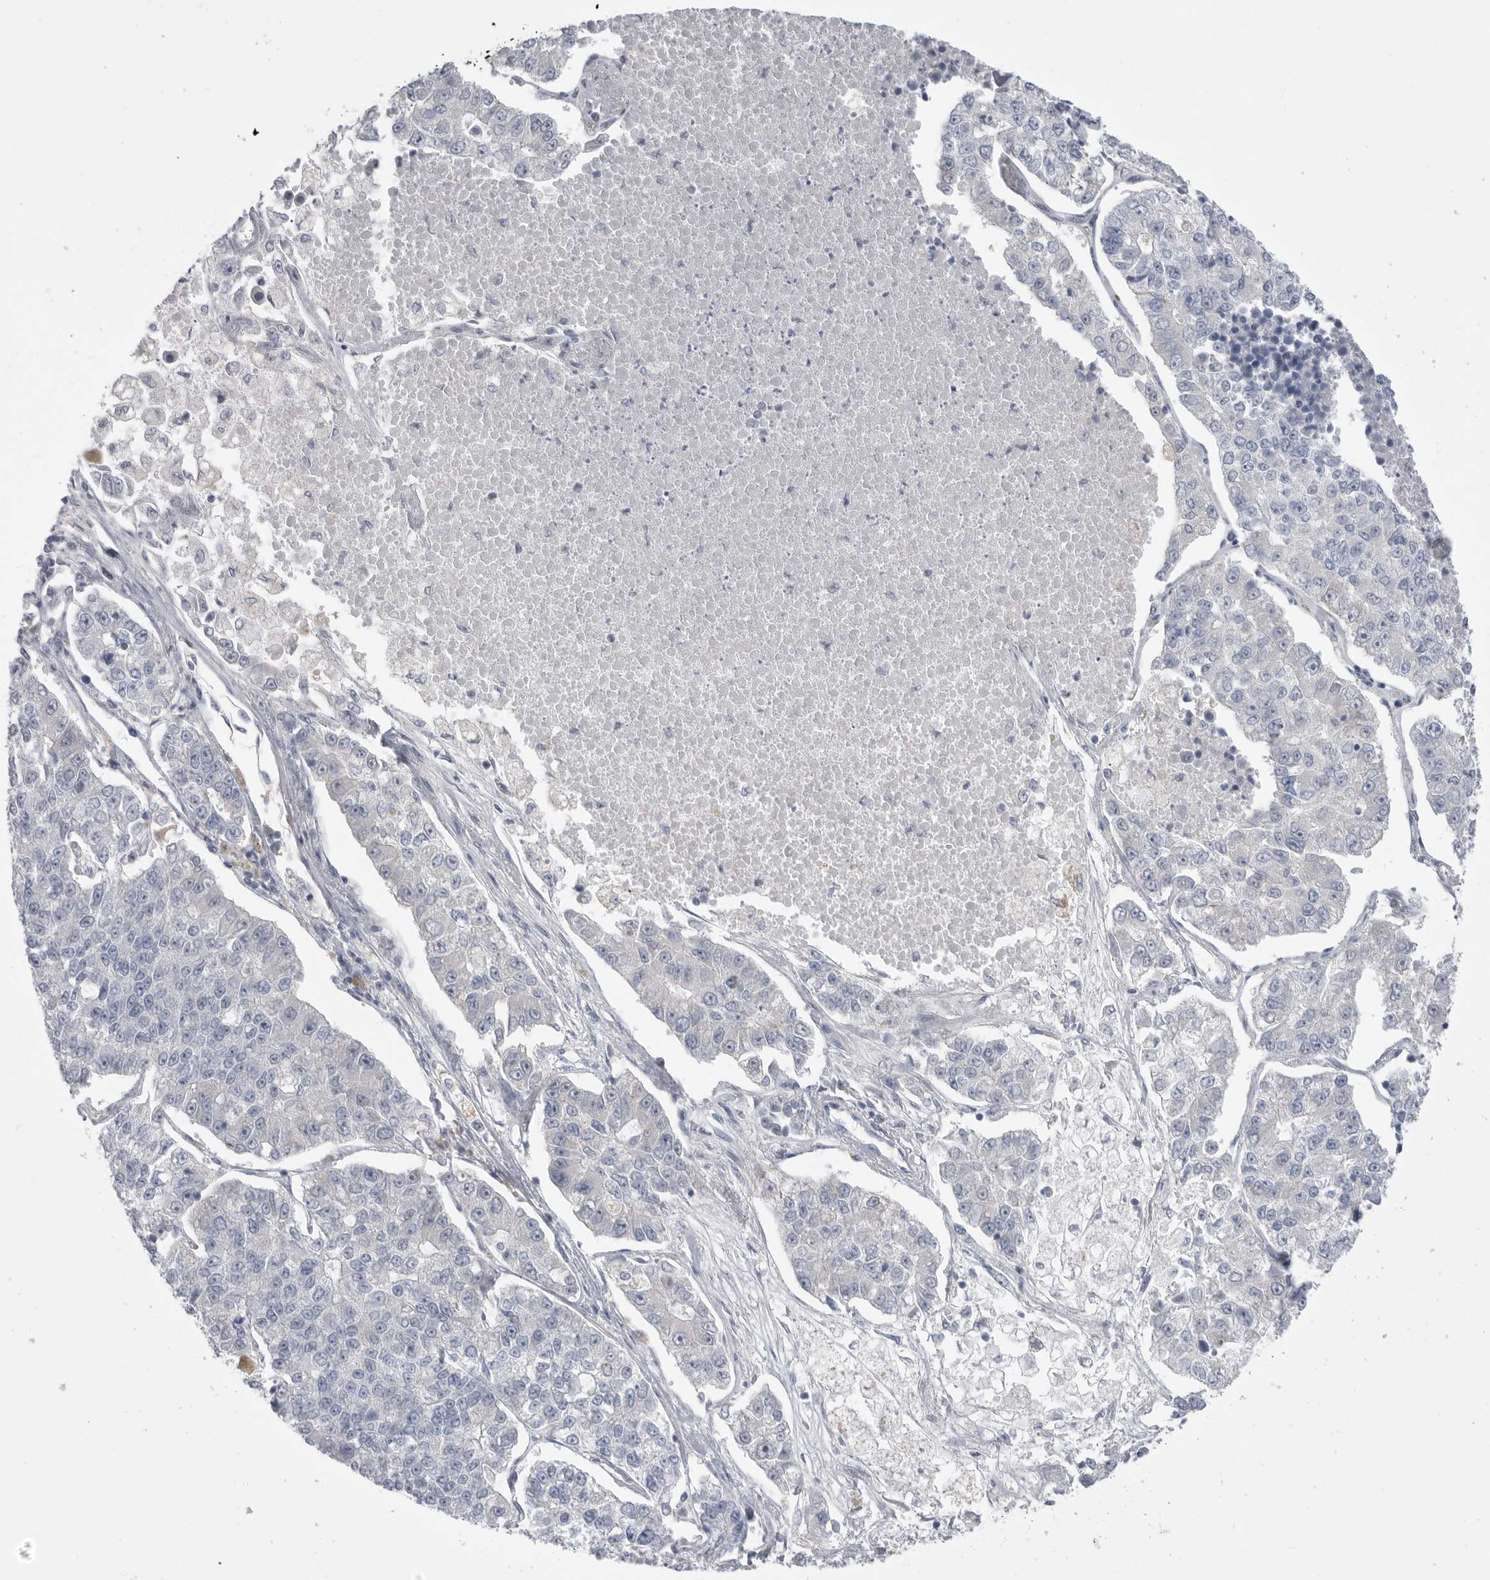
{"staining": {"intensity": "negative", "quantity": "none", "location": "none"}, "tissue": "lung cancer", "cell_type": "Tumor cells", "image_type": "cancer", "snomed": [{"axis": "morphology", "description": "Adenocarcinoma, NOS"}, {"axis": "topography", "description": "Lung"}], "caption": "Lung cancer (adenocarcinoma) was stained to show a protein in brown. There is no significant staining in tumor cells.", "gene": "KYAT3", "patient": {"sex": "male", "age": 49}}